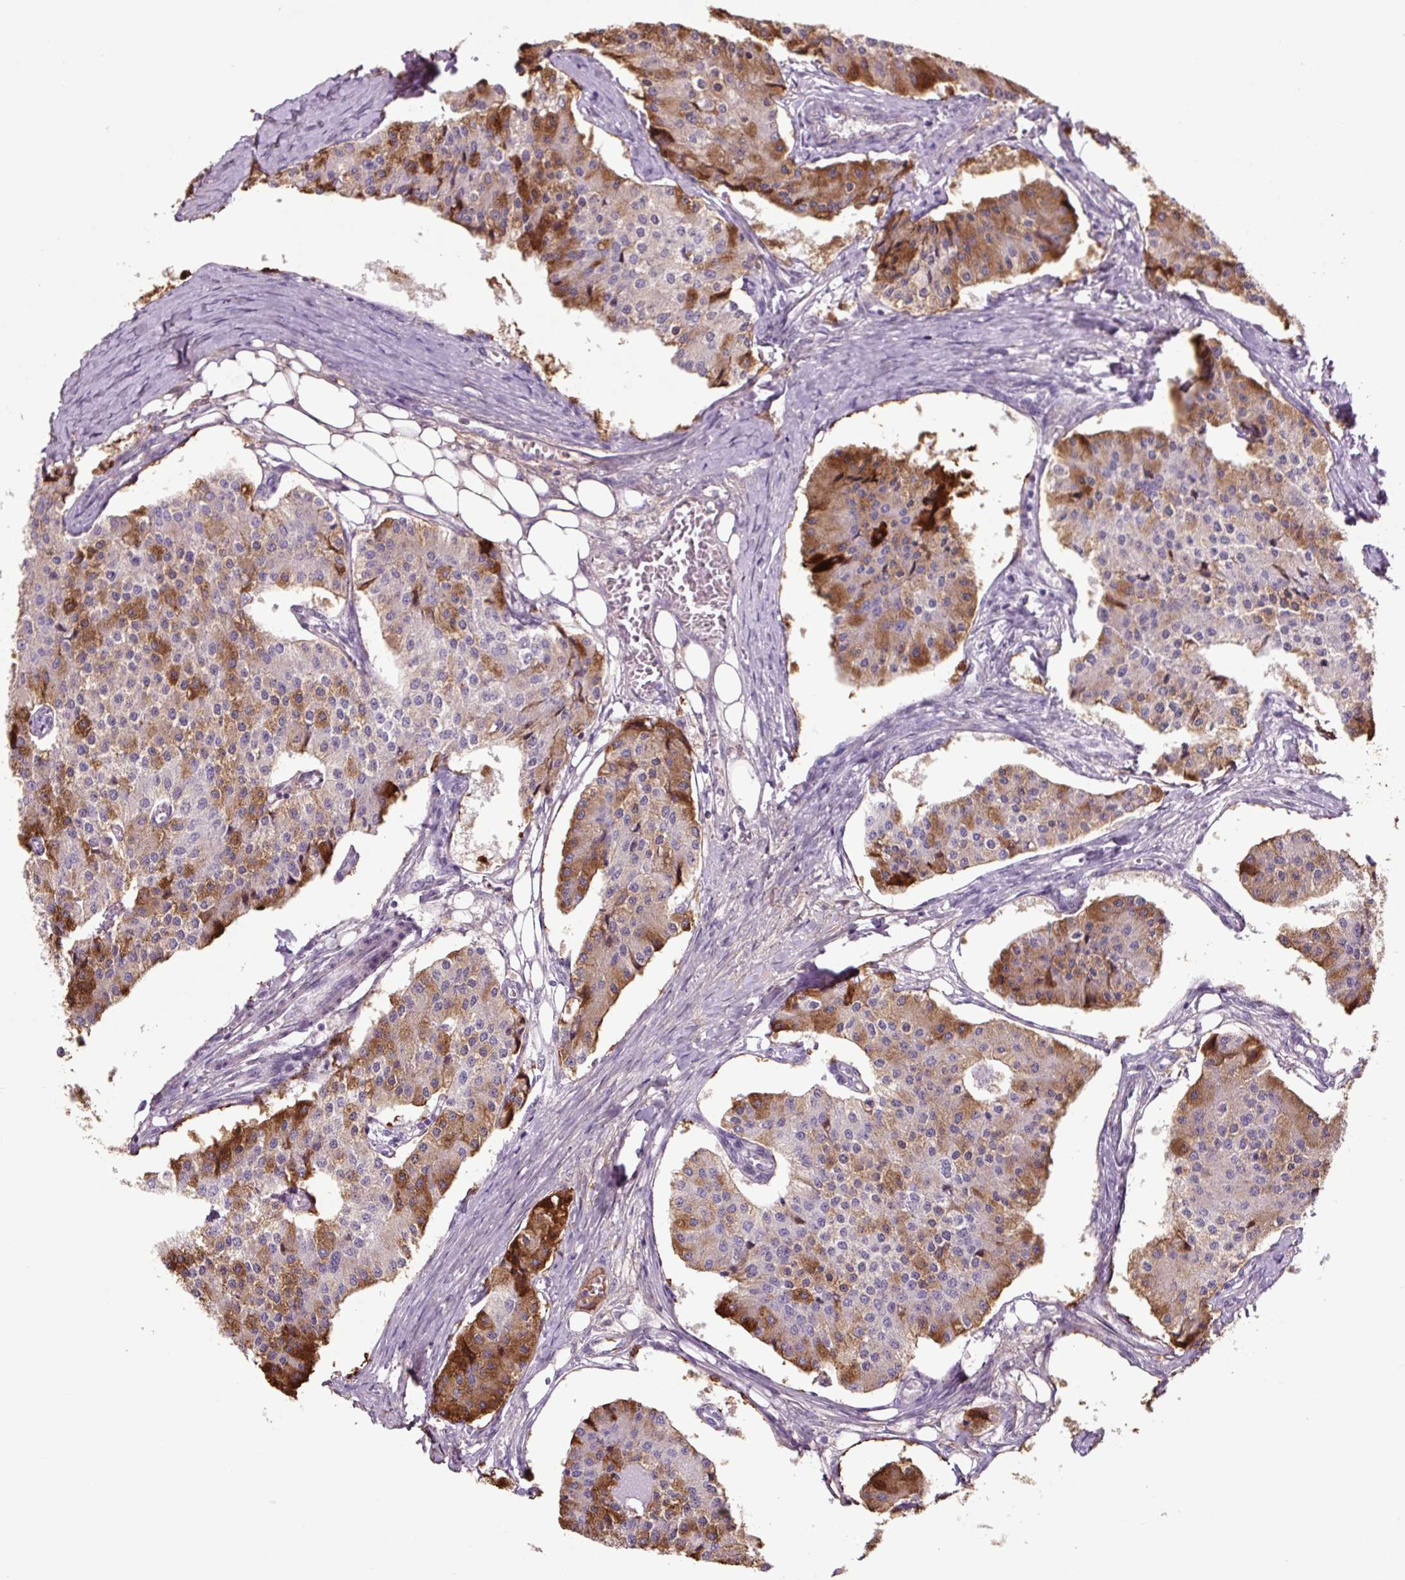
{"staining": {"intensity": "moderate", "quantity": "25%-75%", "location": "cytoplasmic/membranous"}, "tissue": "carcinoid", "cell_type": "Tumor cells", "image_type": "cancer", "snomed": [{"axis": "morphology", "description": "Carcinoid, malignant, NOS"}, {"axis": "topography", "description": "Colon"}], "caption": "Human carcinoid stained with a protein marker reveals moderate staining in tumor cells.", "gene": "RRS1", "patient": {"sex": "female", "age": 52}}